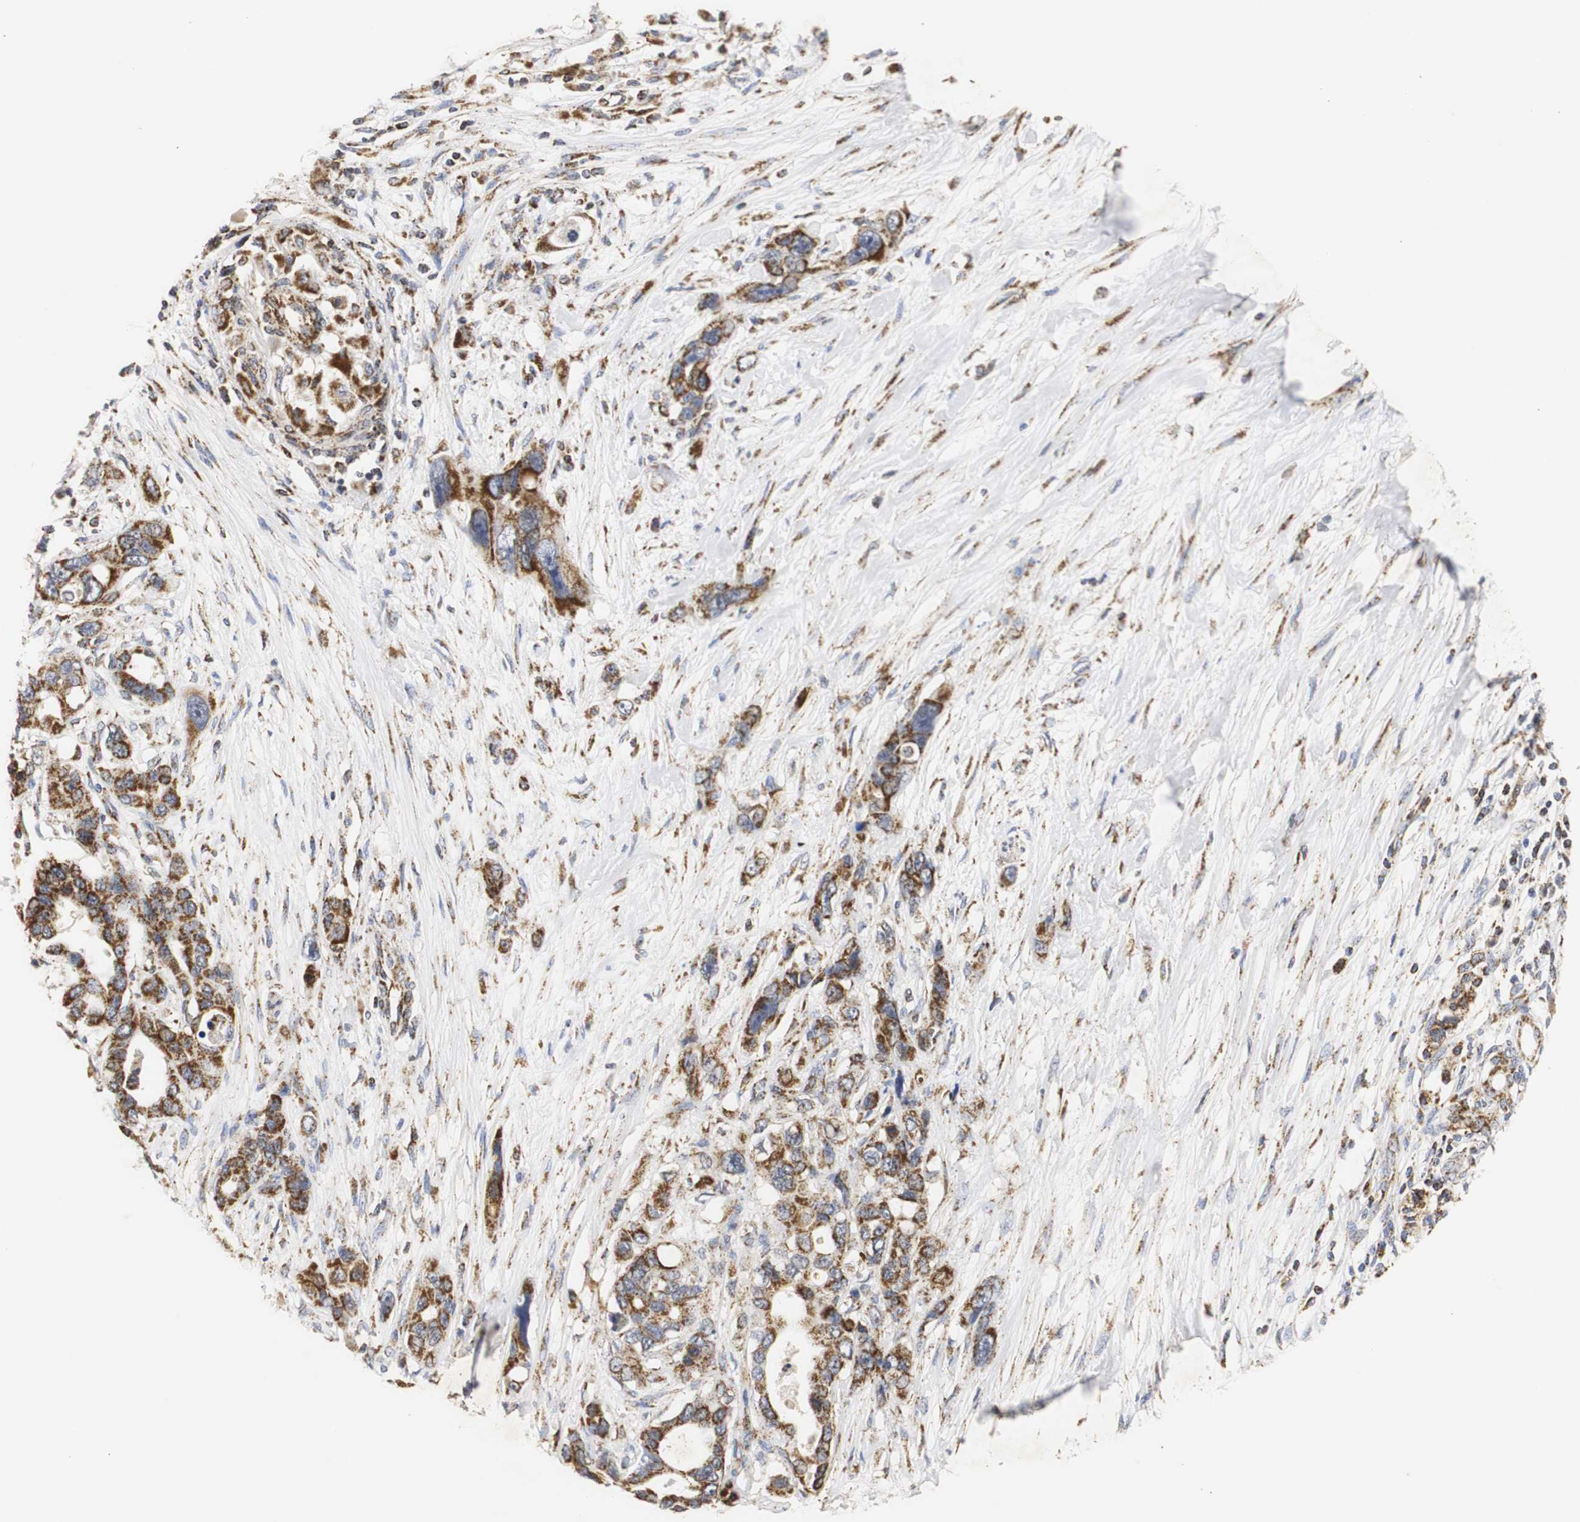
{"staining": {"intensity": "strong", "quantity": ">75%", "location": "cytoplasmic/membranous"}, "tissue": "pancreatic cancer", "cell_type": "Tumor cells", "image_type": "cancer", "snomed": [{"axis": "morphology", "description": "Adenocarcinoma, NOS"}, {"axis": "topography", "description": "Pancreas"}], "caption": "The micrograph displays staining of pancreatic cancer, revealing strong cytoplasmic/membranous protein positivity (brown color) within tumor cells.", "gene": "HSD17B10", "patient": {"sex": "male", "age": 46}}